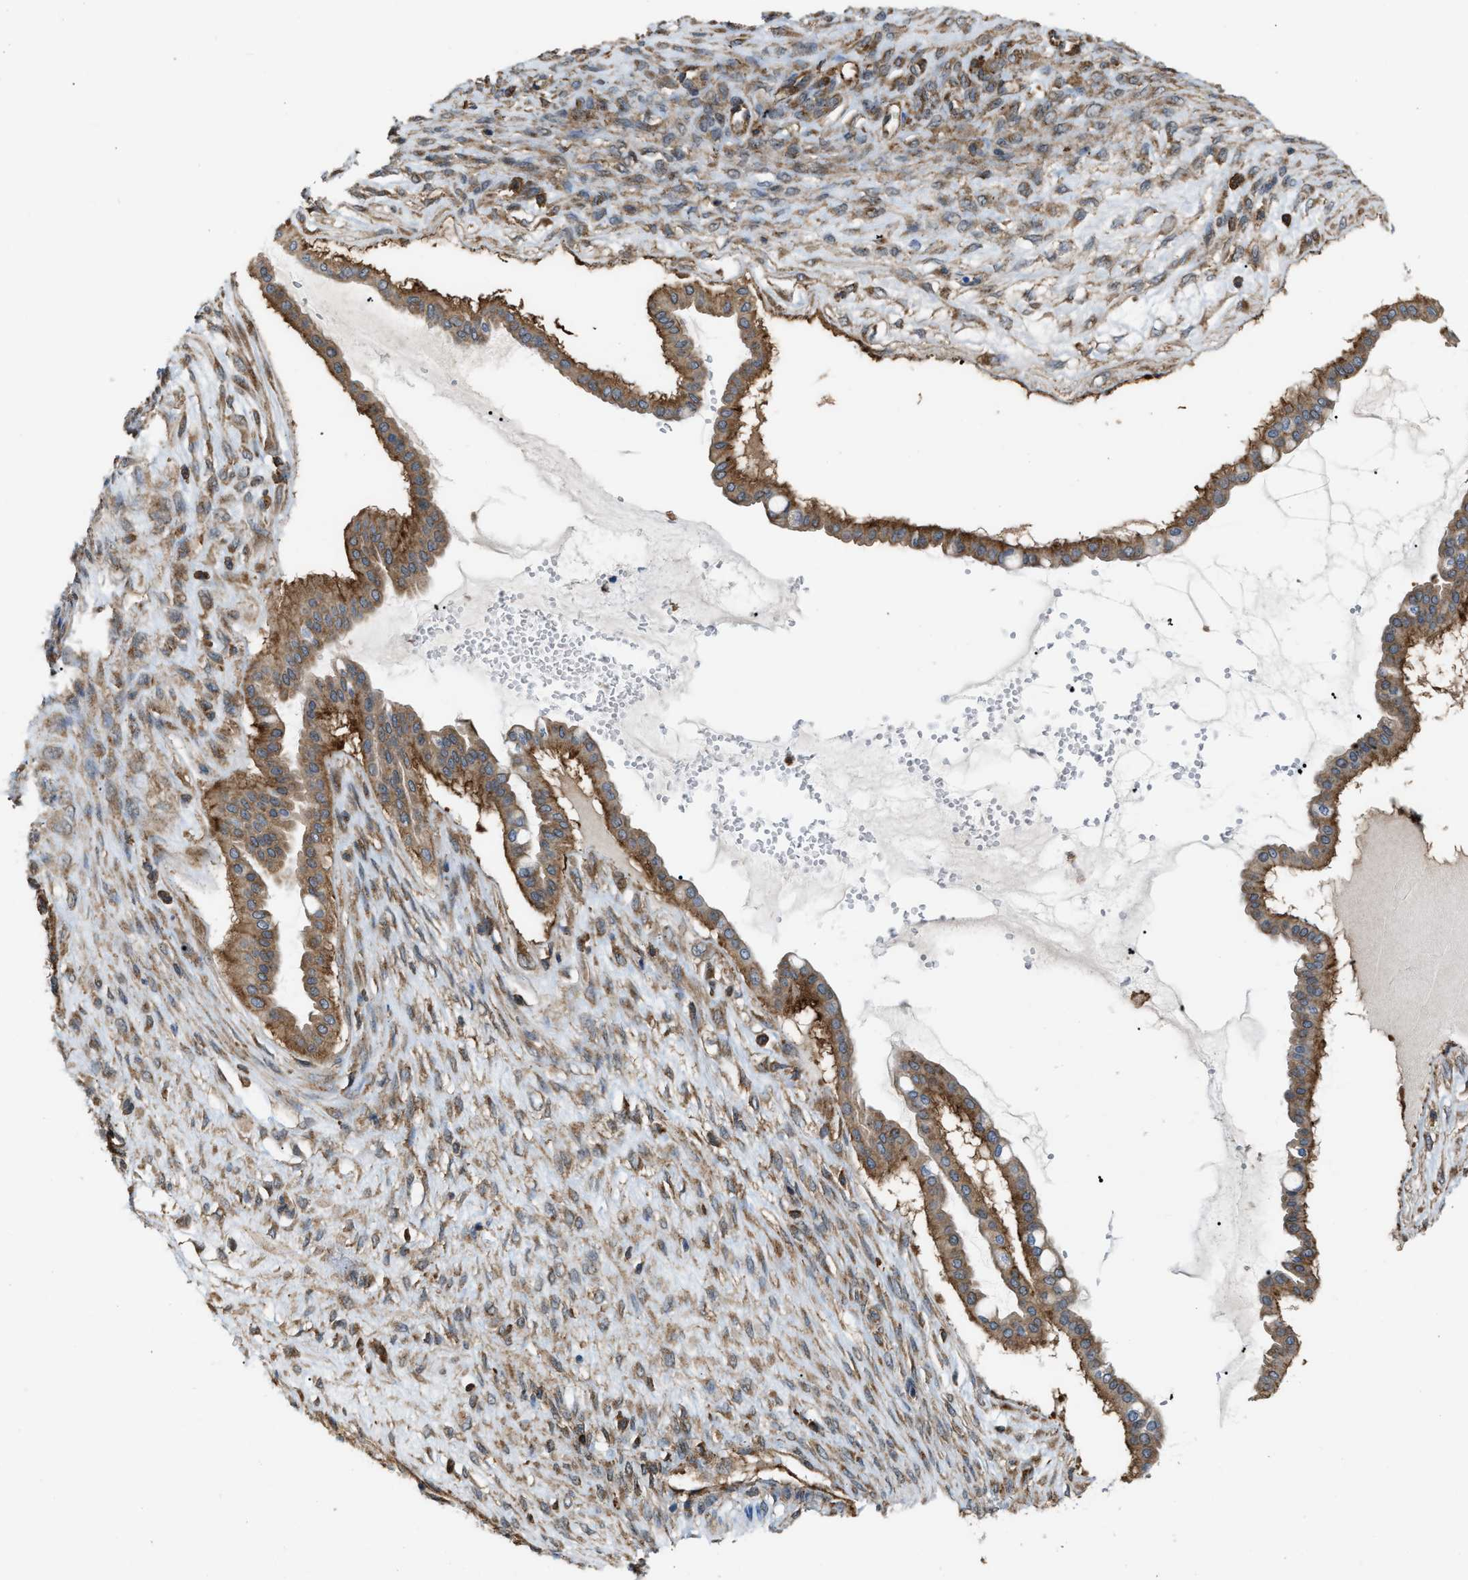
{"staining": {"intensity": "strong", "quantity": ">75%", "location": "cytoplasmic/membranous"}, "tissue": "ovarian cancer", "cell_type": "Tumor cells", "image_type": "cancer", "snomed": [{"axis": "morphology", "description": "Cystadenocarcinoma, mucinous, NOS"}, {"axis": "topography", "description": "Ovary"}], "caption": "Human ovarian cancer stained with a brown dye shows strong cytoplasmic/membranous positive expression in about >75% of tumor cells.", "gene": "PICALM", "patient": {"sex": "female", "age": 73}}